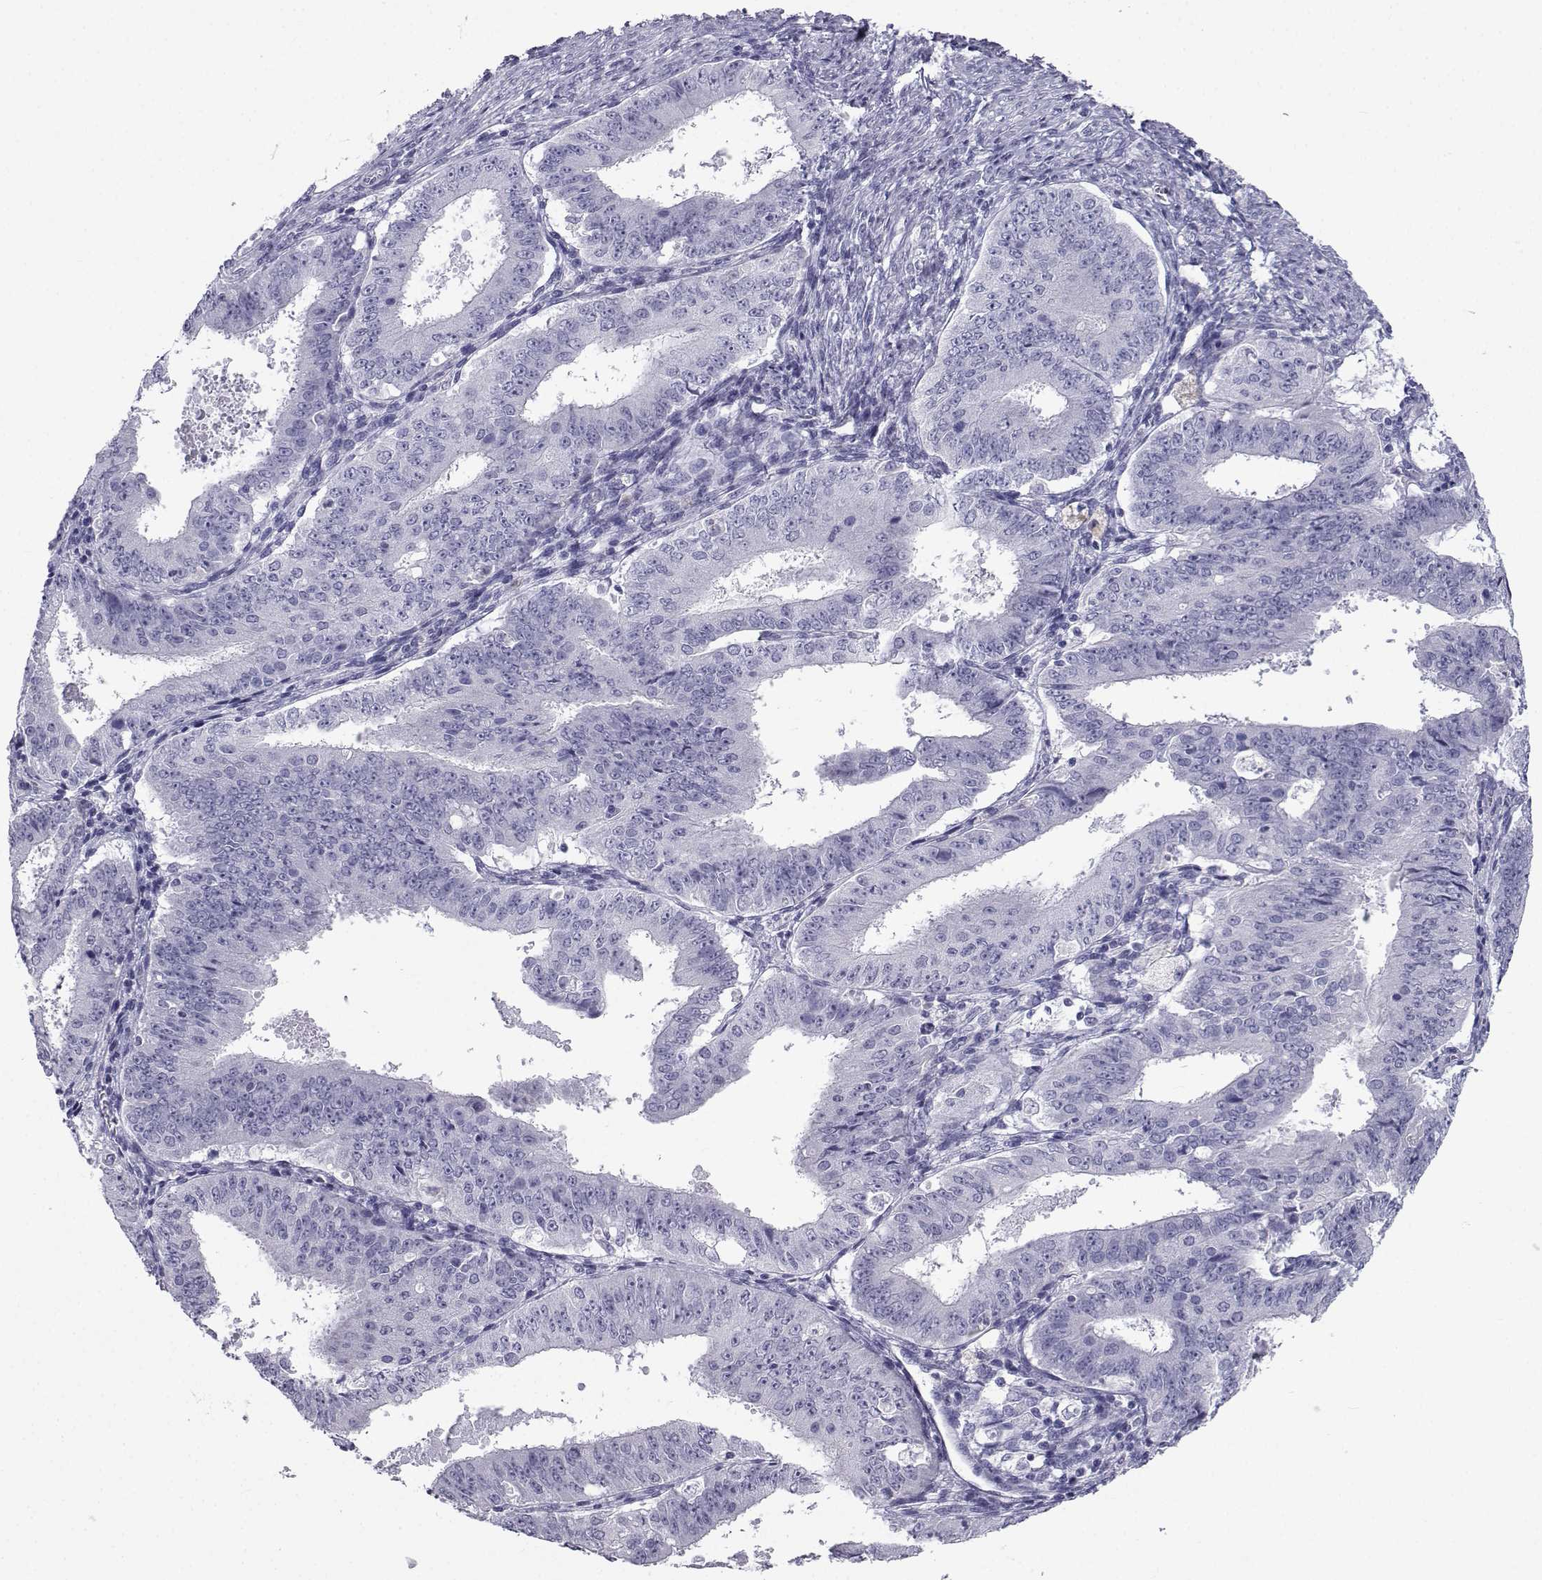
{"staining": {"intensity": "negative", "quantity": "none", "location": "none"}, "tissue": "ovarian cancer", "cell_type": "Tumor cells", "image_type": "cancer", "snomed": [{"axis": "morphology", "description": "Carcinoma, endometroid"}, {"axis": "topography", "description": "Ovary"}], "caption": "A micrograph of human endometroid carcinoma (ovarian) is negative for staining in tumor cells.", "gene": "PCSK1N", "patient": {"sex": "female", "age": 42}}